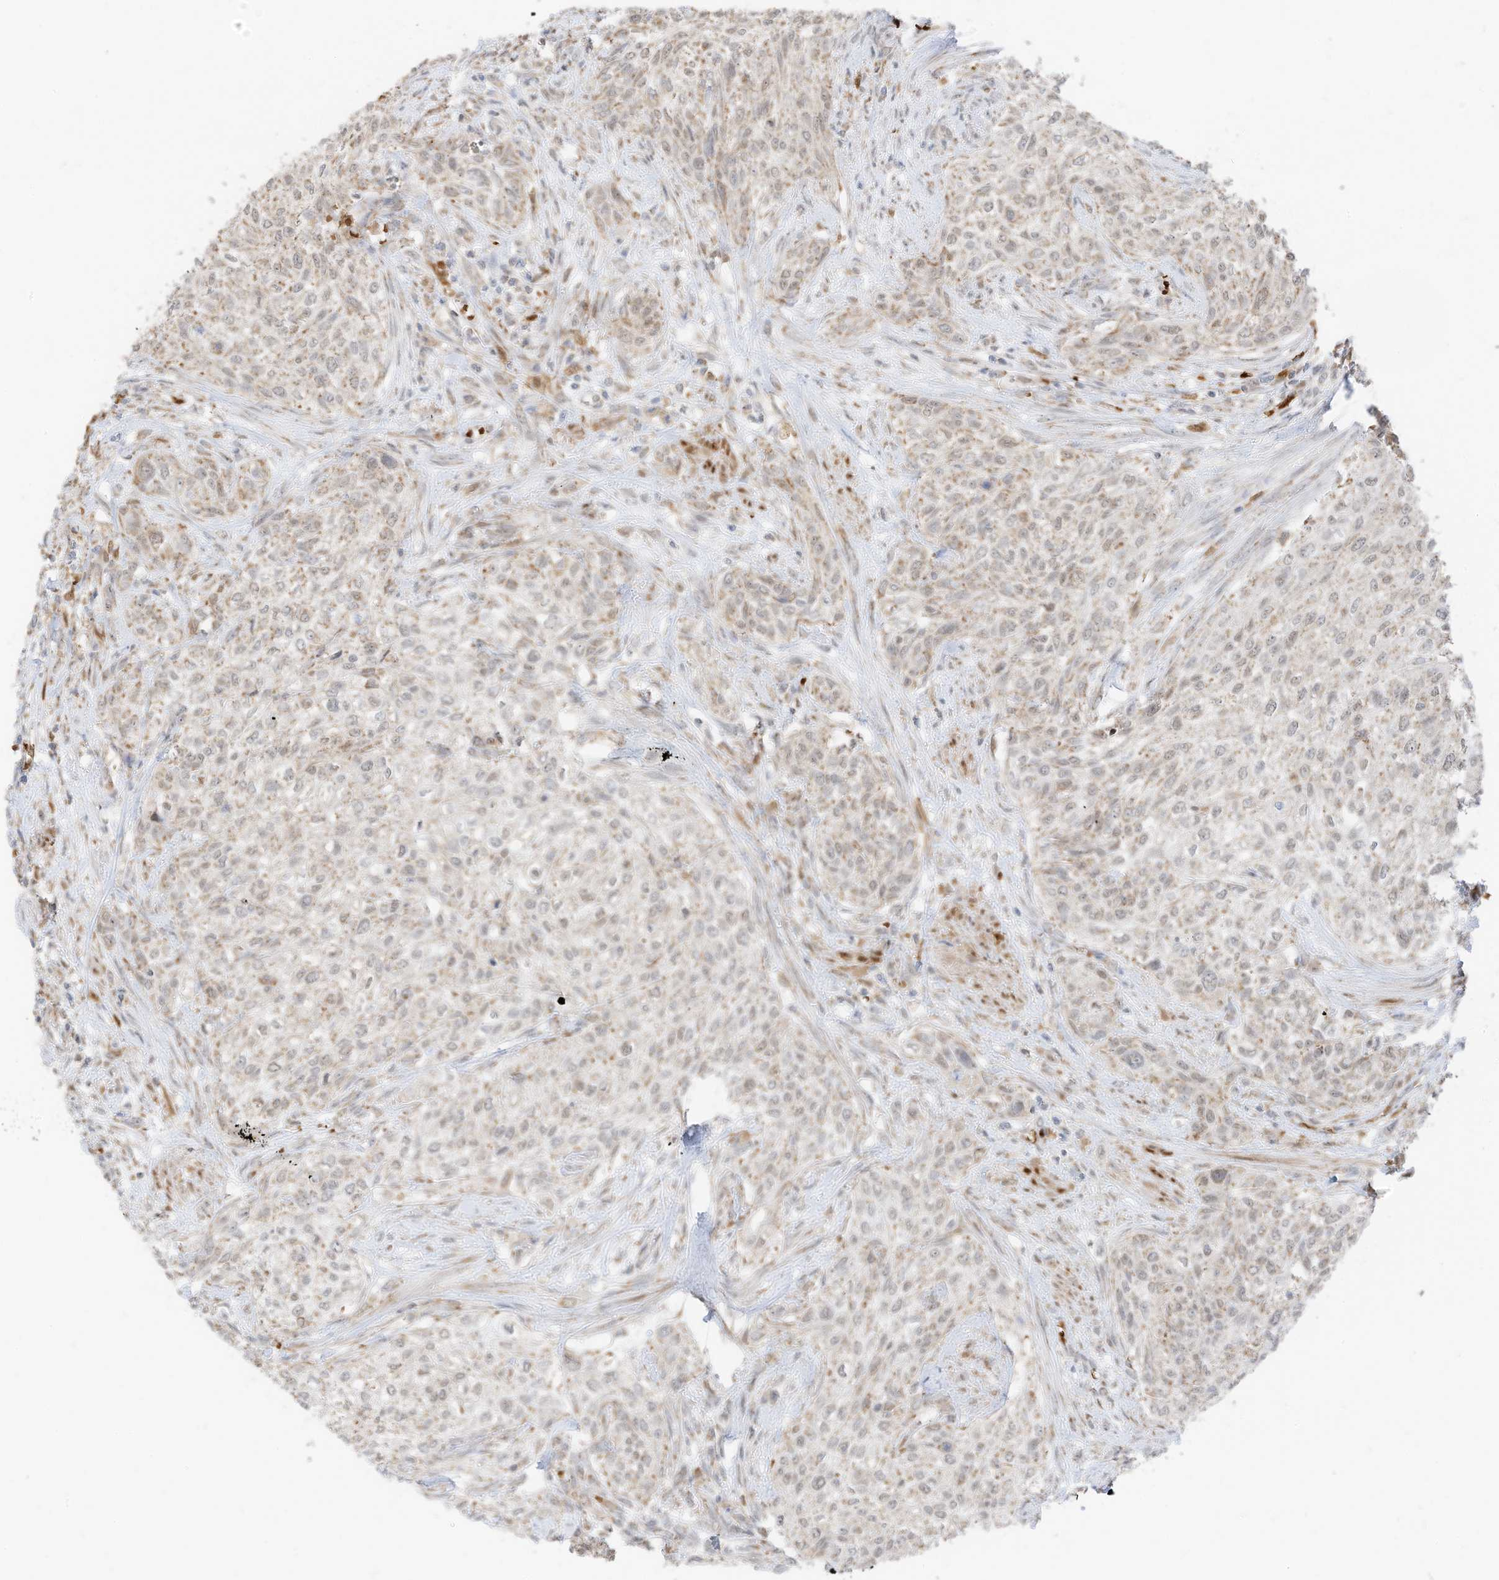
{"staining": {"intensity": "weak", "quantity": ">75%", "location": "cytoplasmic/membranous"}, "tissue": "urothelial cancer", "cell_type": "Tumor cells", "image_type": "cancer", "snomed": [{"axis": "morphology", "description": "Urothelial carcinoma, High grade"}, {"axis": "topography", "description": "Urinary bladder"}], "caption": "A brown stain labels weak cytoplasmic/membranous positivity of a protein in human high-grade urothelial carcinoma tumor cells.", "gene": "MTUS2", "patient": {"sex": "male", "age": 35}}